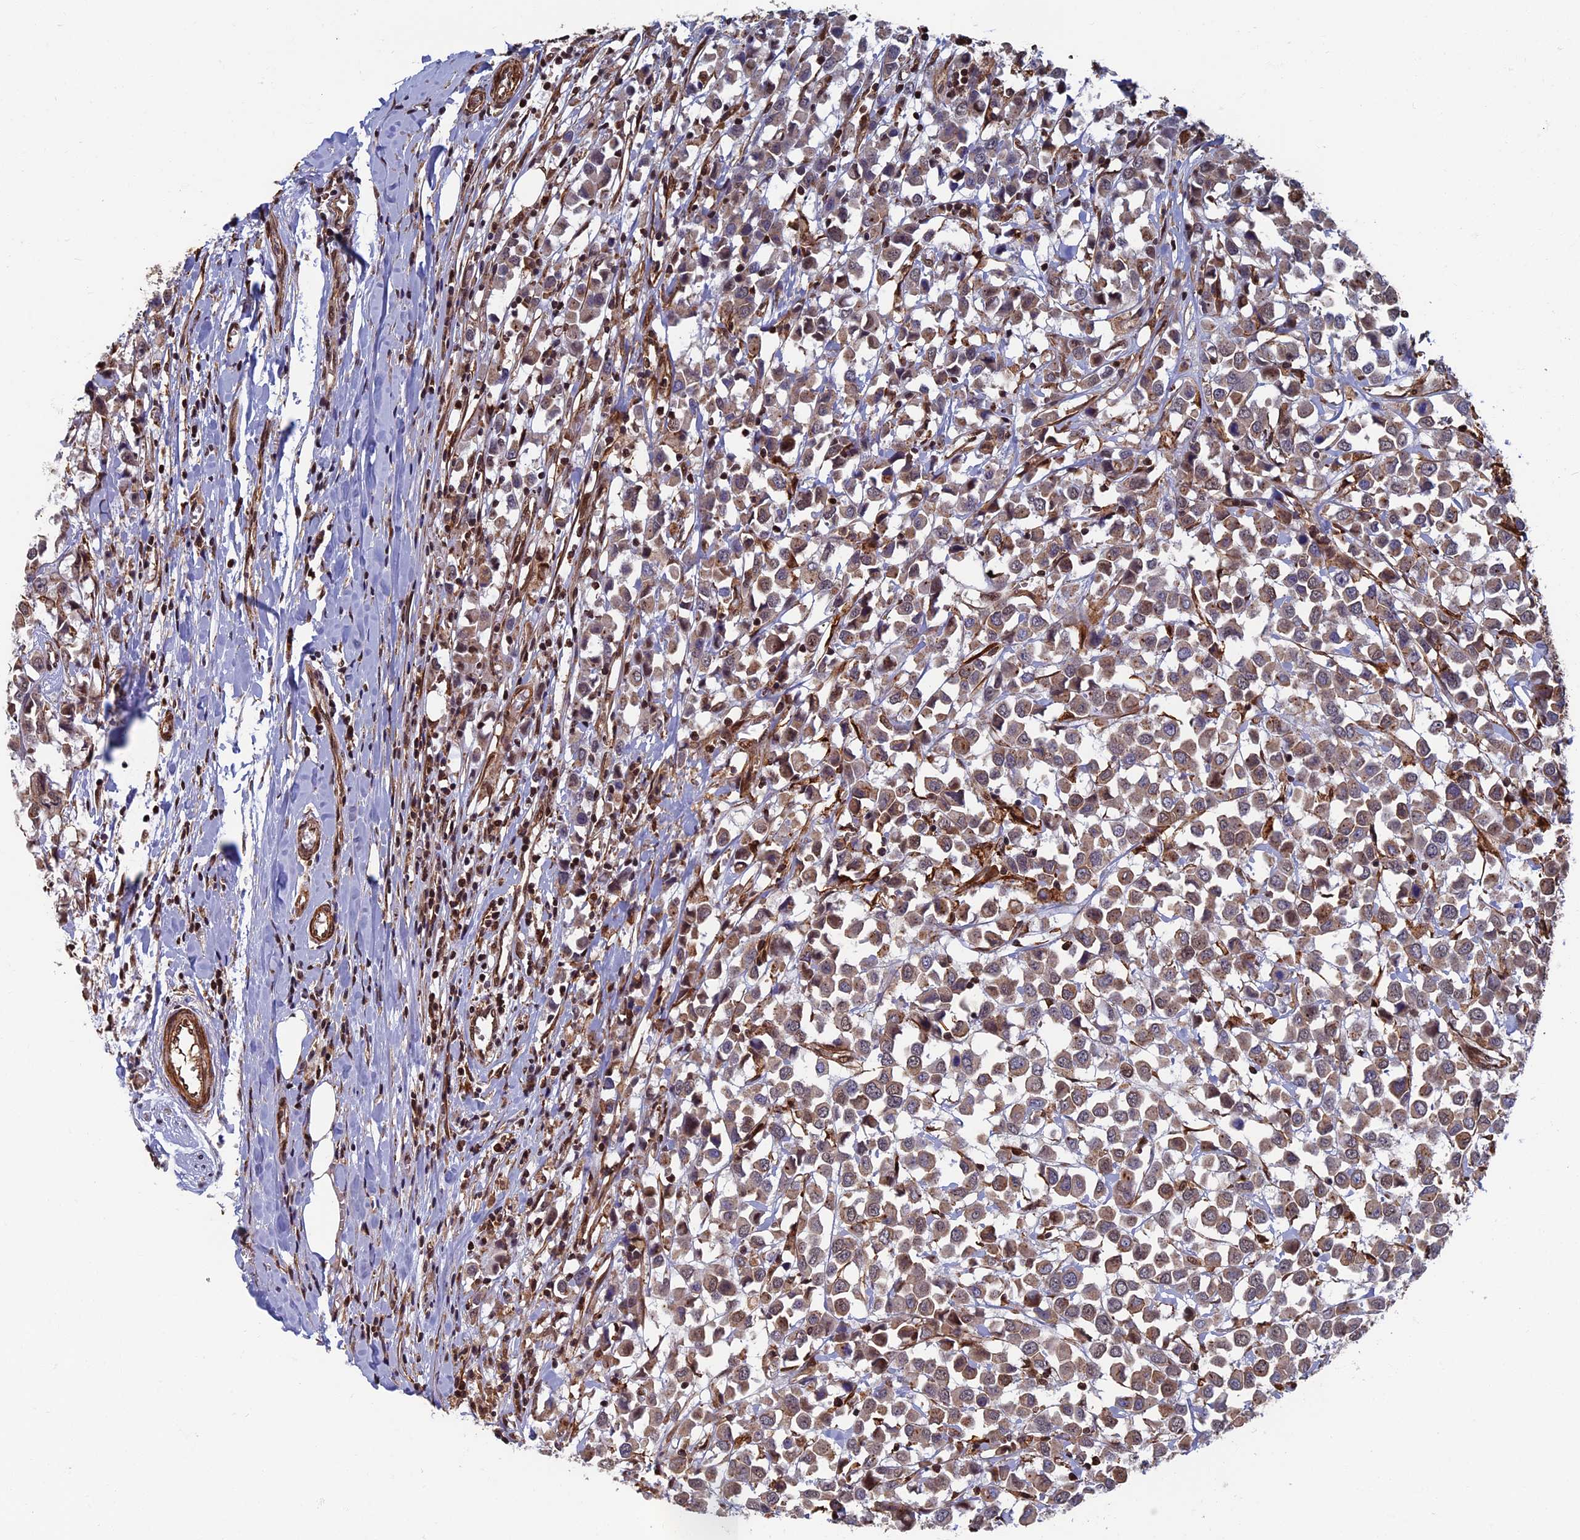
{"staining": {"intensity": "weak", "quantity": ">75%", "location": "cytoplasmic/membranous"}, "tissue": "breast cancer", "cell_type": "Tumor cells", "image_type": "cancer", "snomed": [{"axis": "morphology", "description": "Duct carcinoma"}, {"axis": "topography", "description": "Breast"}], "caption": "Human breast infiltrating ductal carcinoma stained with a brown dye displays weak cytoplasmic/membranous positive staining in about >75% of tumor cells.", "gene": "CTDP1", "patient": {"sex": "female", "age": 61}}